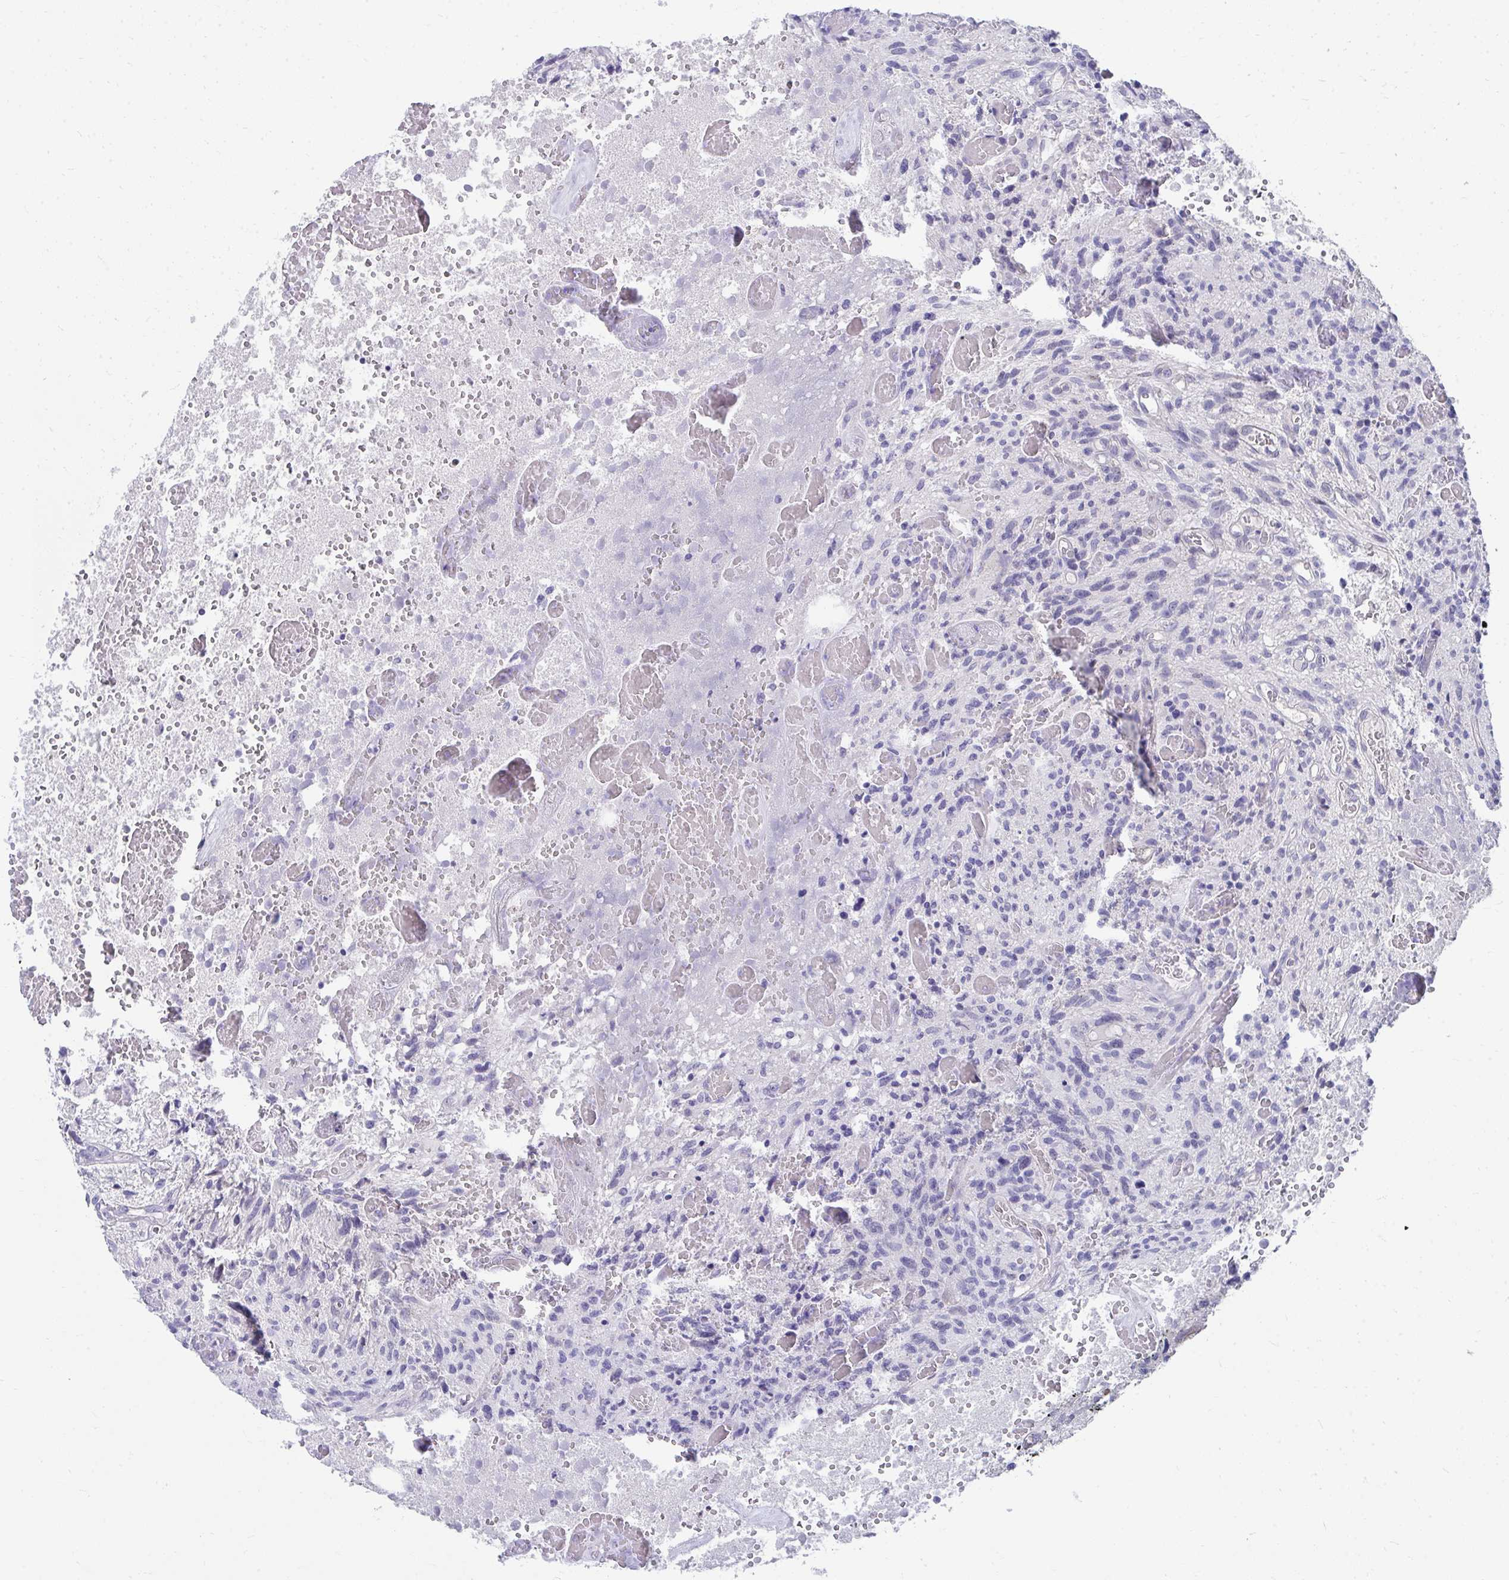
{"staining": {"intensity": "negative", "quantity": "none", "location": "none"}, "tissue": "glioma", "cell_type": "Tumor cells", "image_type": "cancer", "snomed": [{"axis": "morphology", "description": "Glioma, malignant, High grade"}, {"axis": "topography", "description": "Brain"}], "caption": "IHC of glioma exhibits no staining in tumor cells.", "gene": "TMPRSS2", "patient": {"sex": "male", "age": 75}}